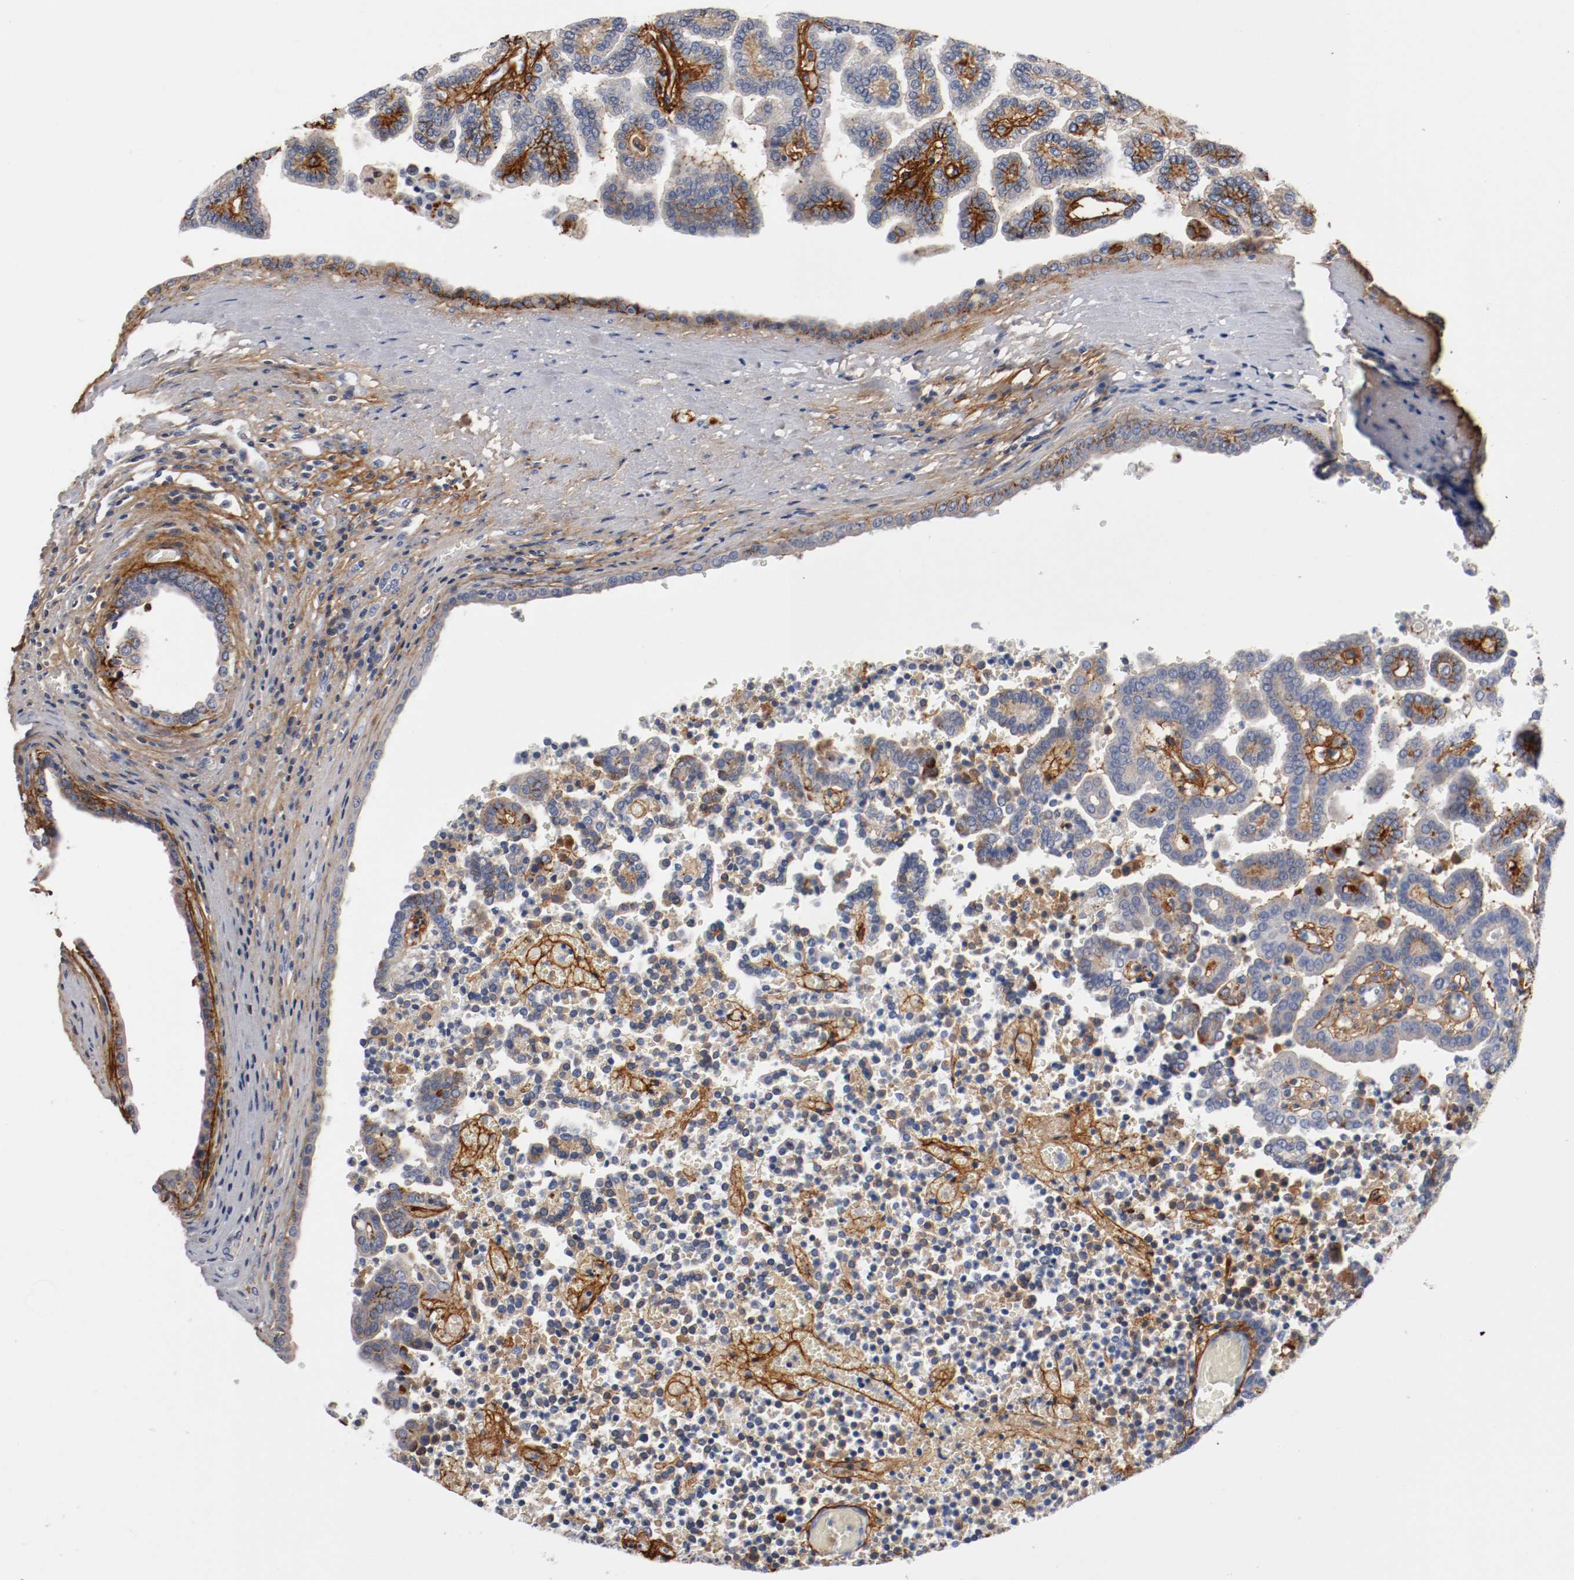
{"staining": {"intensity": "moderate", "quantity": "<25%", "location": "cytoplasmic/membranous"}, "tissue": "renal cancer", "cell_type": "Tumor cells", "image_type": "cancer", "snomed": [{"axis": "morphology", "description": "Adenocarcinoma, NOS"}, {"axis": "topography", "description": "Kidney"}], "caption": "High-magnification brightfield microscopy of renal cancer stained with DAB (3,3'-diaminobenzidine) (brown) and counterstained with hematoxylin (blue). tumor cells exhibit moderate cytoplasmic/membranous staining is identified in about<25% of cells.", "gene": "TNC", "patient": {"sex": "male", "age": 61}}